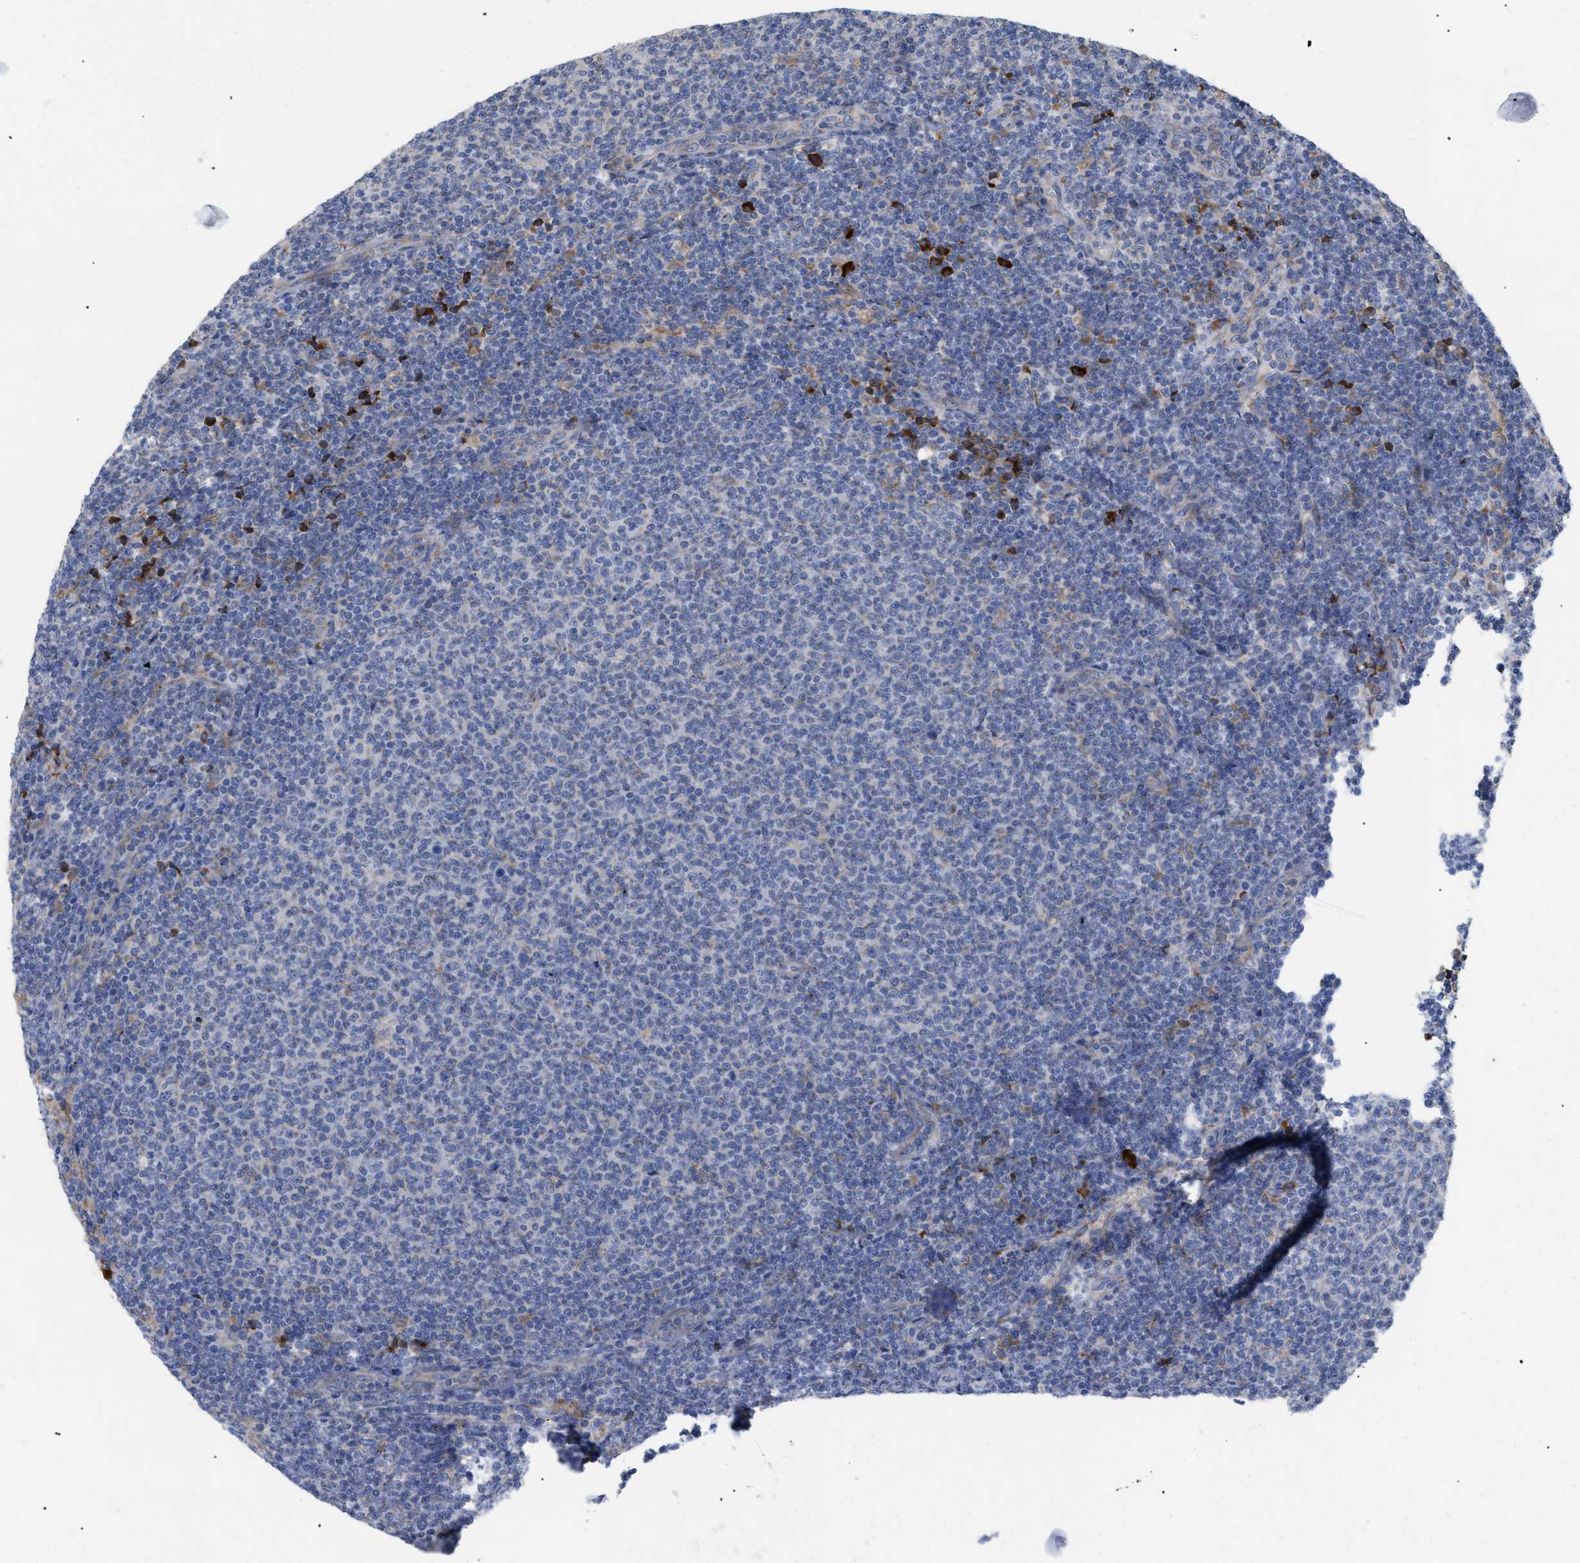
{"staining": {"intensity": "negative", "quantity": "none", "location": "none"}, "tissue": "lymphoma", "cell_type": "Tumor cells", "image_type": "cancer", "snomed": [{"axis": "morphology", "description": "Malignant lymphoma, non-Hodgkin's type, Low grade"}, {"axis": "topography", "description": "Lymph node"}], "caption": "Malignant lymphoma, non-Hodgkin's type (low-grade) stained for a protein using immunohistochemistry demonstrates no positivity tumor cells.", "gene": "SLC50A1", "patient": {"sex": "male", "age": 66}}